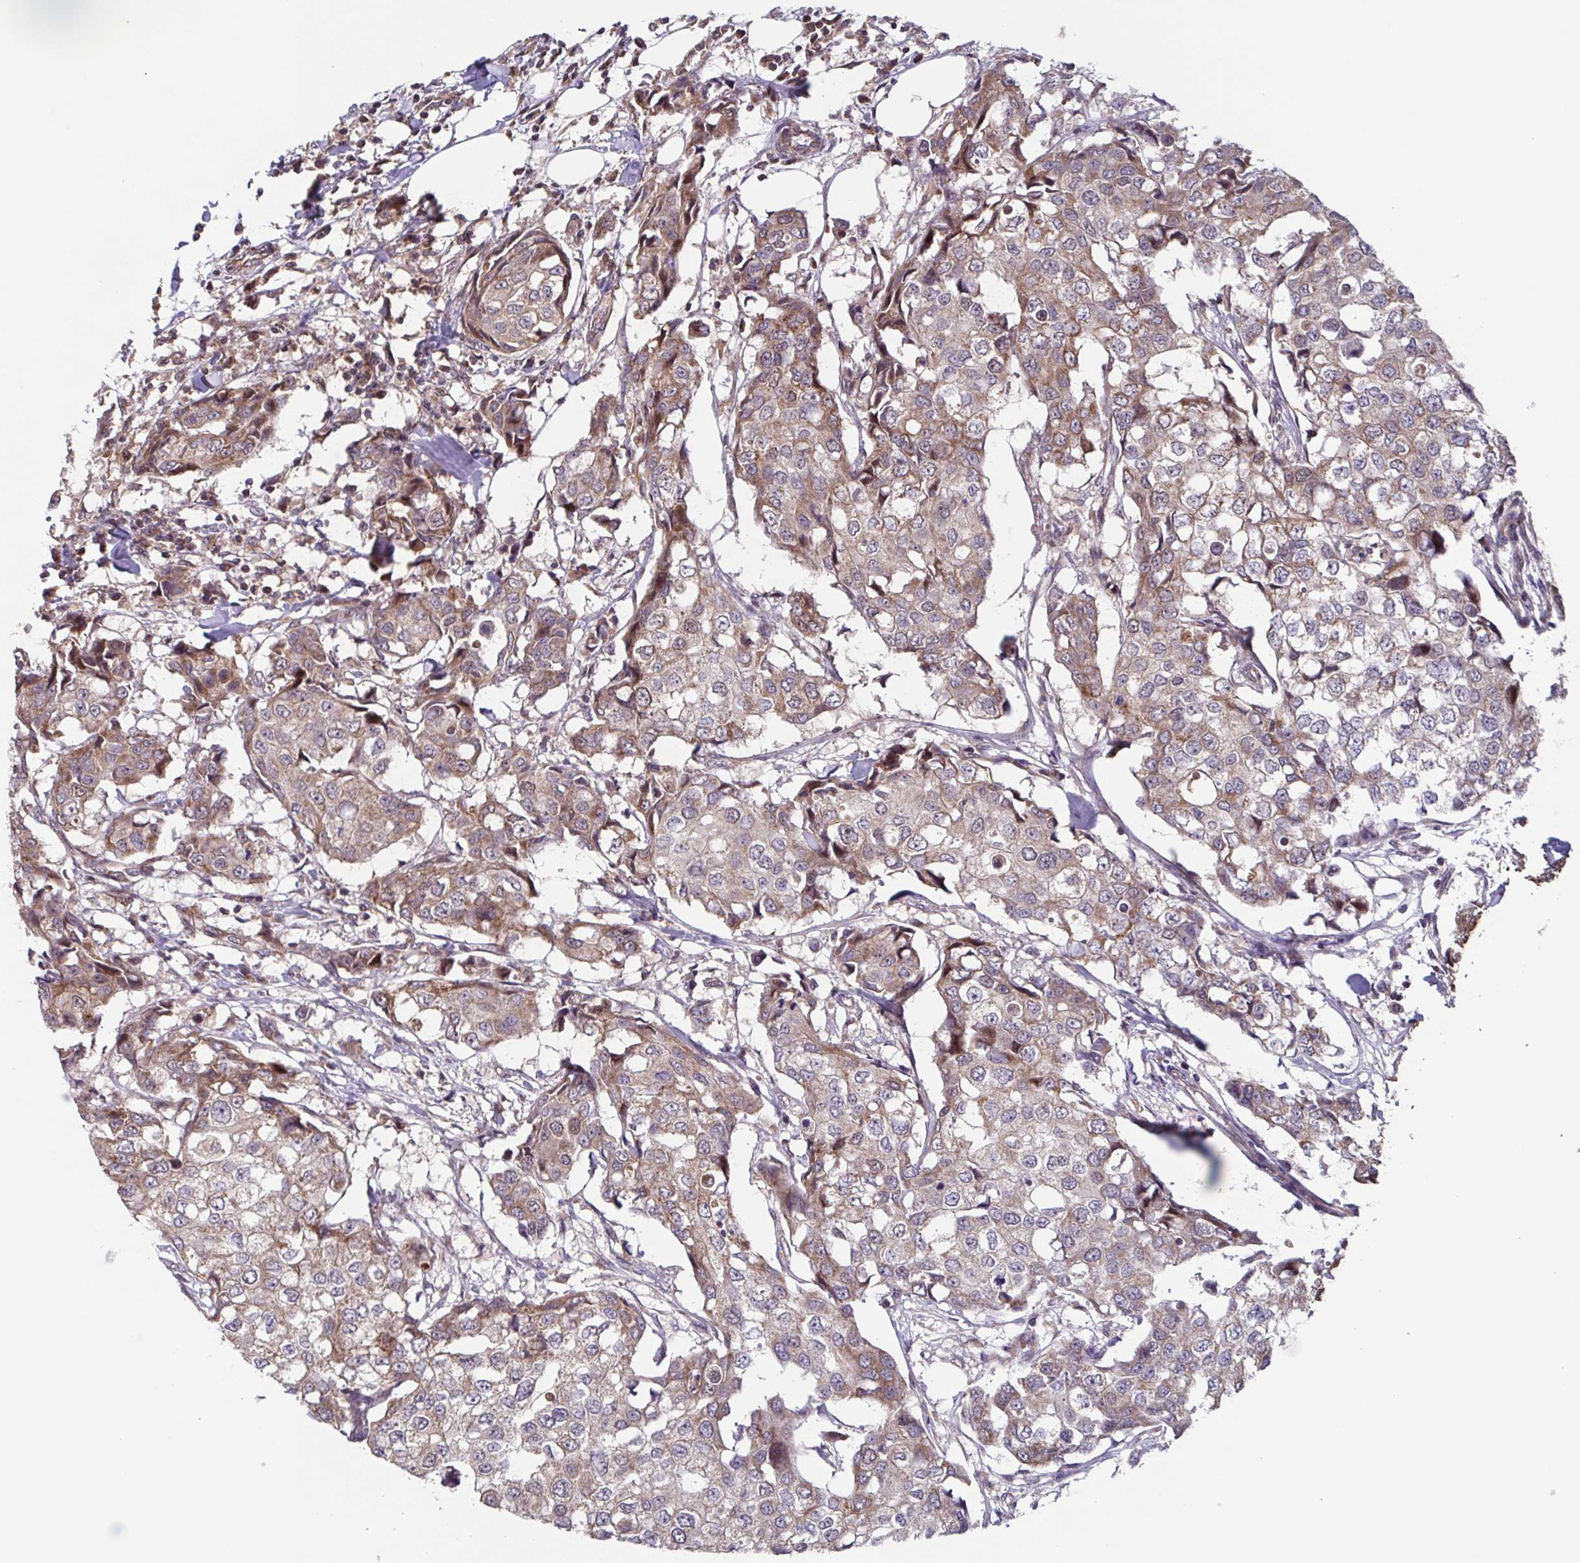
{"staining": {"intensity": "weak", "quantity": ">75%", "location": "cytoplasmic/membranous"}, "tissue": "breast cancer", "cell_type": "Tumor cells", "image_type": "cancer", "snomed": [{"axis": "morphology", "description": "Duct carcinoma"}, {"axis": "topography", "description": "Breast"}], "caption": "Weak cytoplasmic/membranous protein expression is seen in approximately >75% of tumor cells in breast cancer.", "gene": "TTC19", "patient": {"sex": "female", "age": 27}}